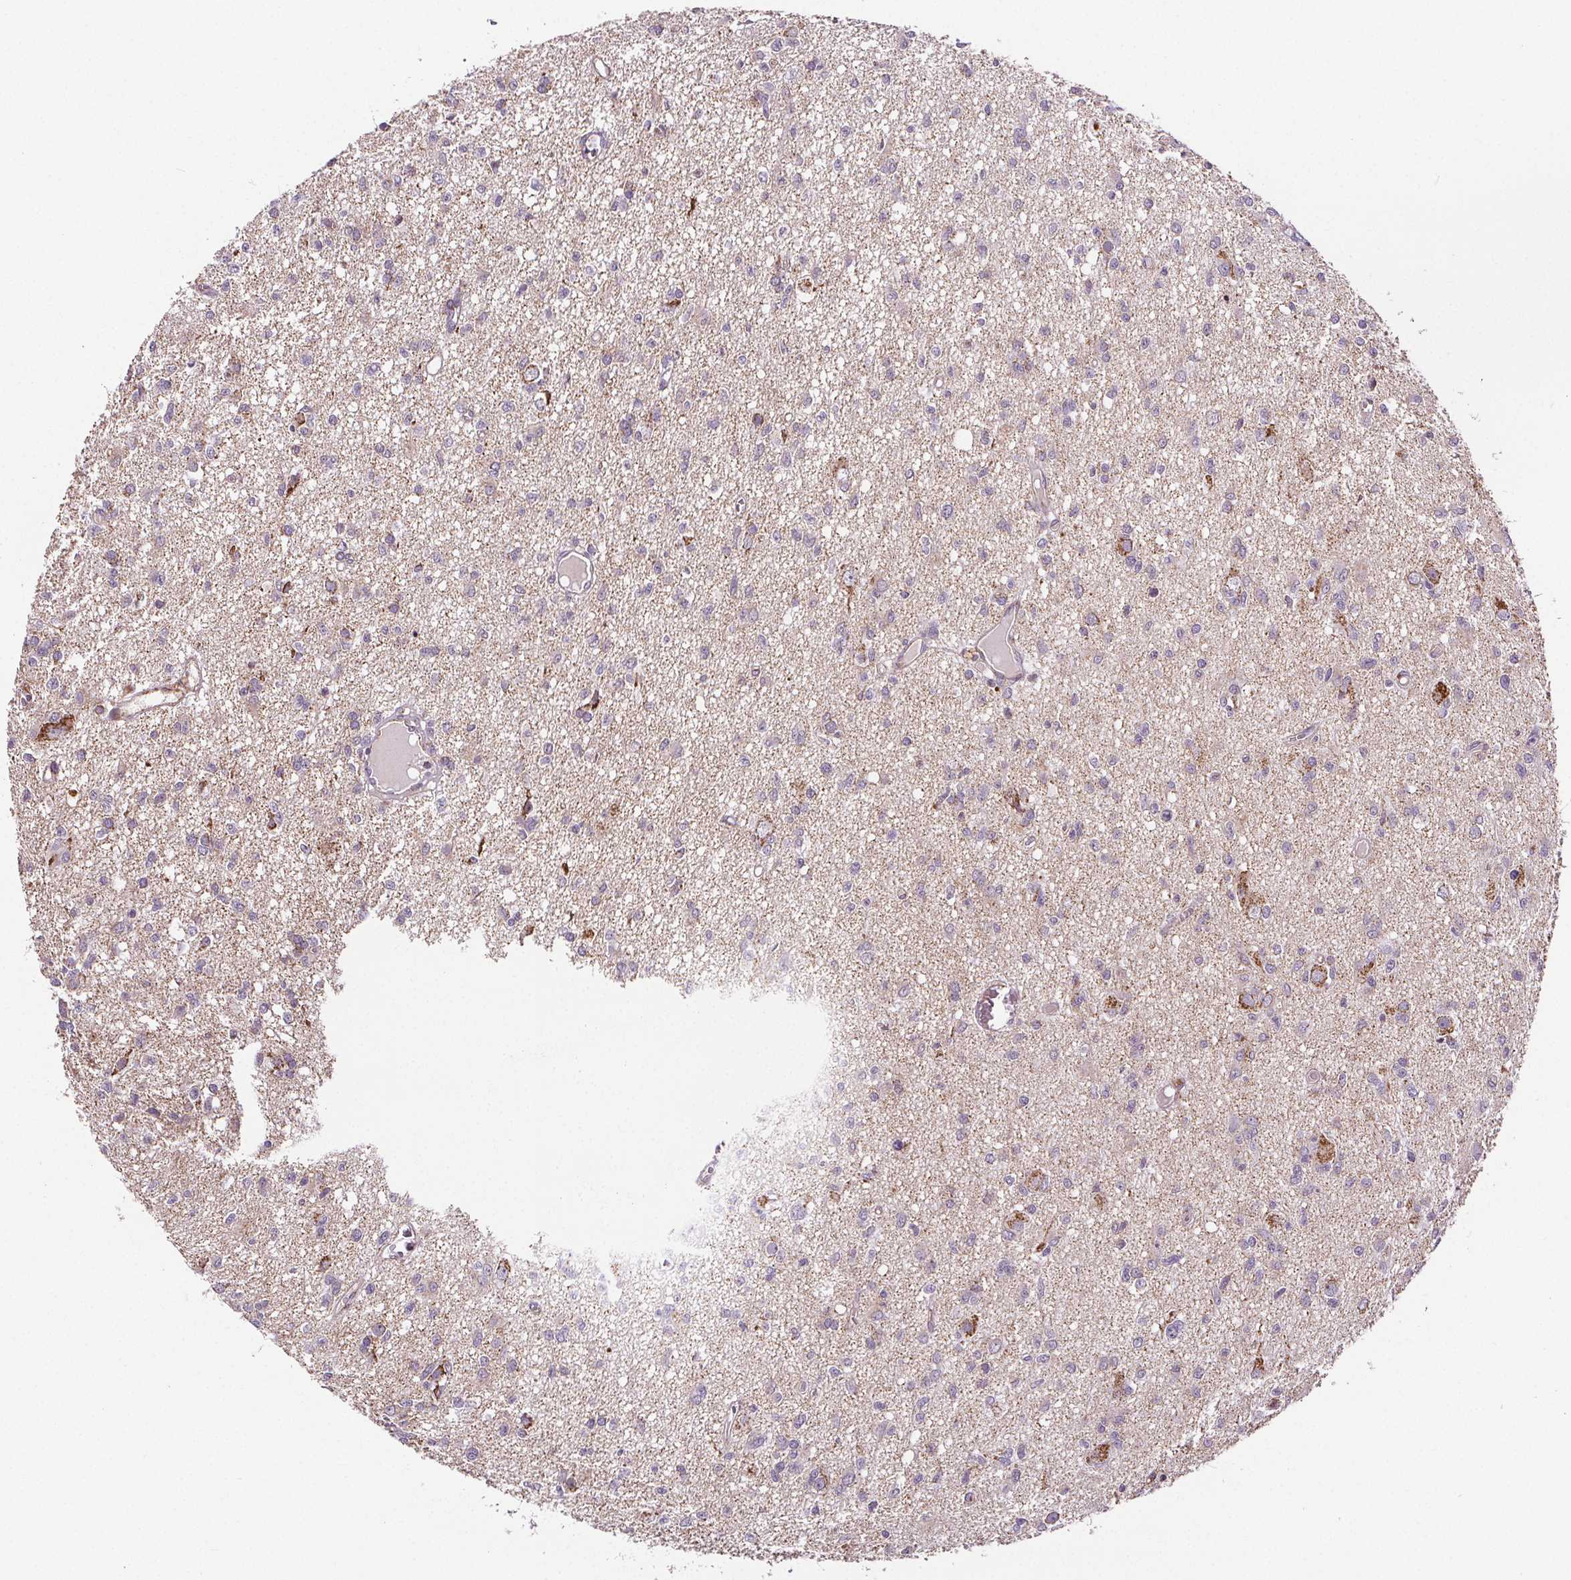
{"staining": {"intensity": "negative", "quantity": "none", "location": "none"}, "tissue": "glioma", "cell_type": "Tumor cells", "image_type": "cancer", "snomed": [{"axis": "morphology", "description": "Glioma, malignant, Low grade"}, {"axis": "topography", "description": "Brain"}], "caption": "This is a image of immunohistochemistry (IHC) staining of malignant glioma (low-grade), which shows no staining in tumor cells.", "gene": "SUCLA2", "patient": {"sex": "male", "age": 64}}